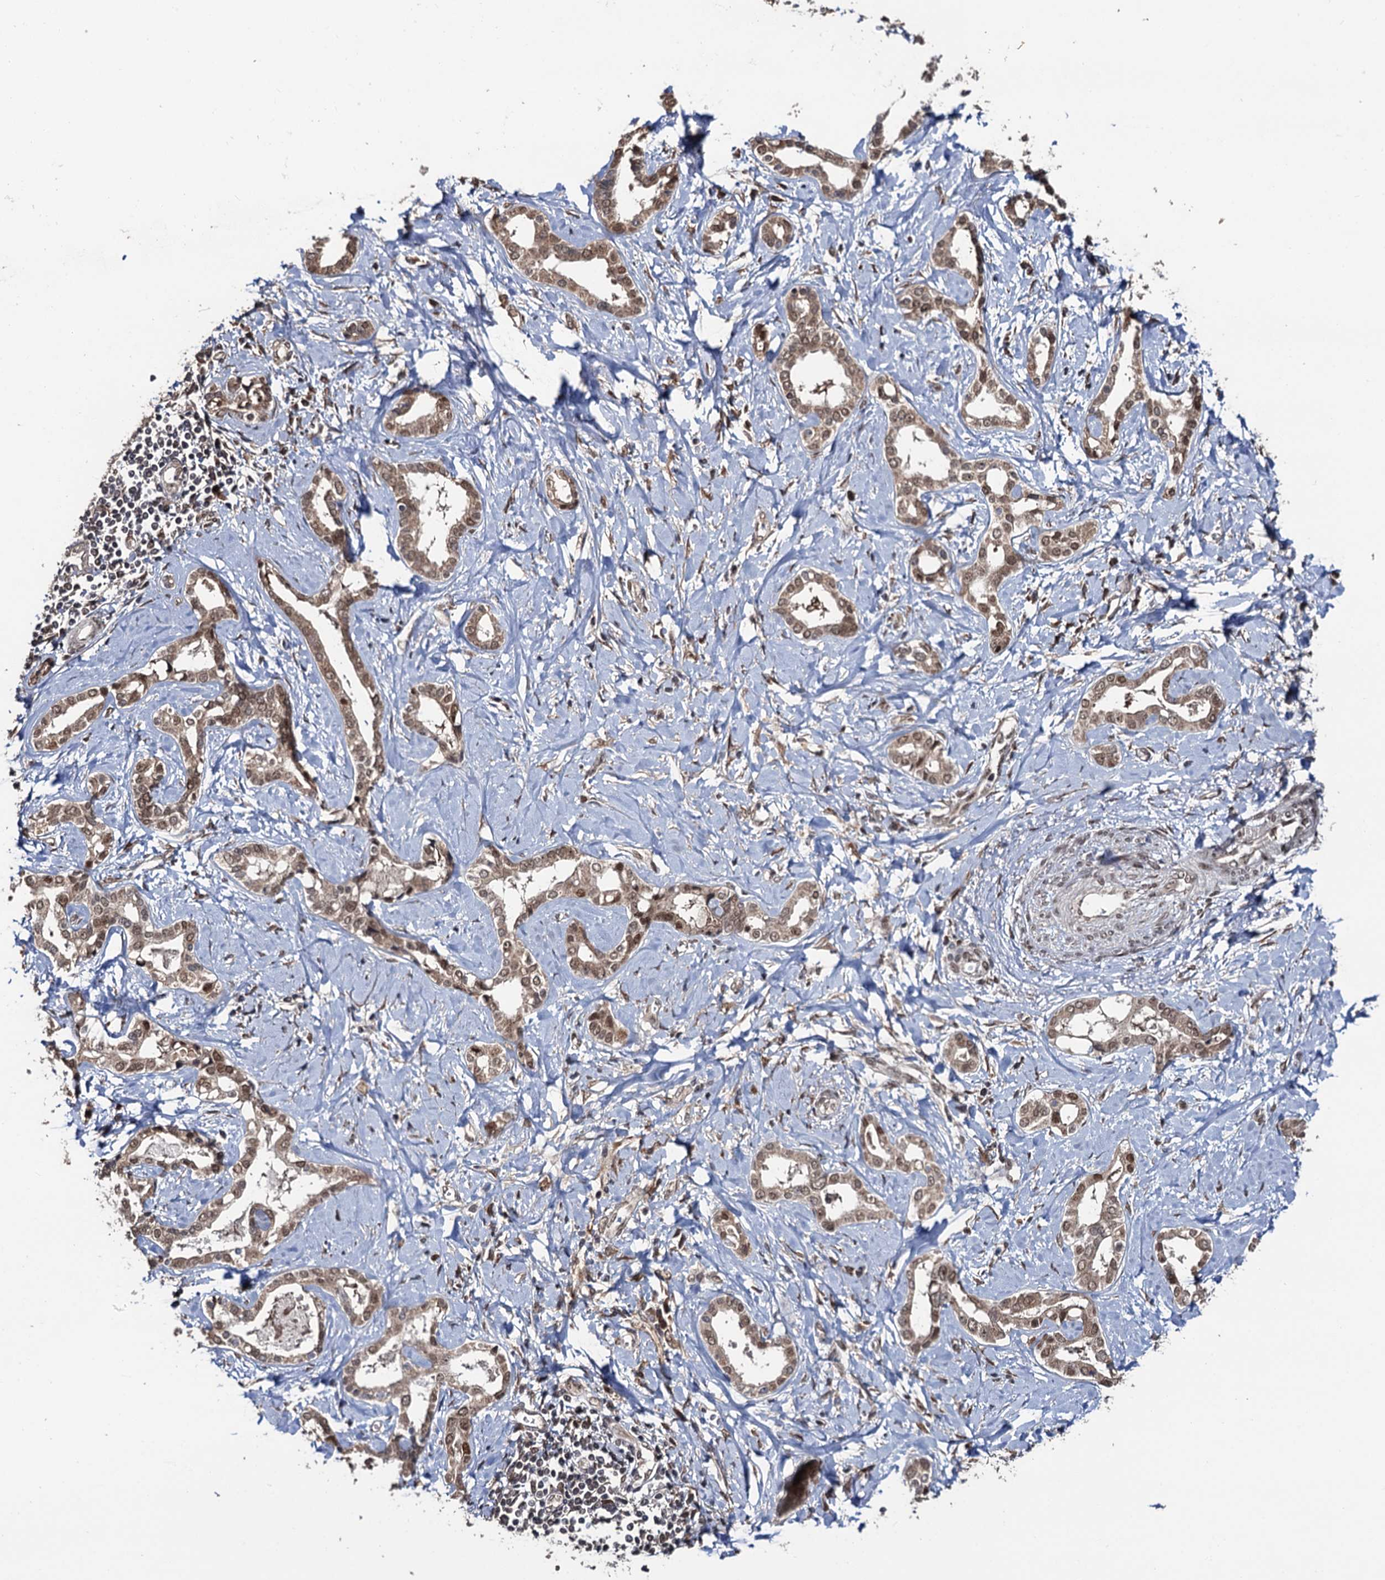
{"staining": {"intensity": "moderate", "quantity": ">75%", "location": "cytoplasmic/membranous,nuclear"}, "tissue": "liver cancer", "cell_type": "Tumor cells", "image_type": "cancer", "snomed": [{"axis": "morphology", "description": "Carcinoma, Hepatocellular, NOS"}, {"axis": "topography", "description": "Liver"}], "caption": "Moderate cytoplasmic/membranous and nuclear staining is present in approximately >75% of tumor cells in liver cancer (hepatocellular carcinoma).", "gene": "LRRC63", "patient": {"sex": "female", "age": 73}}